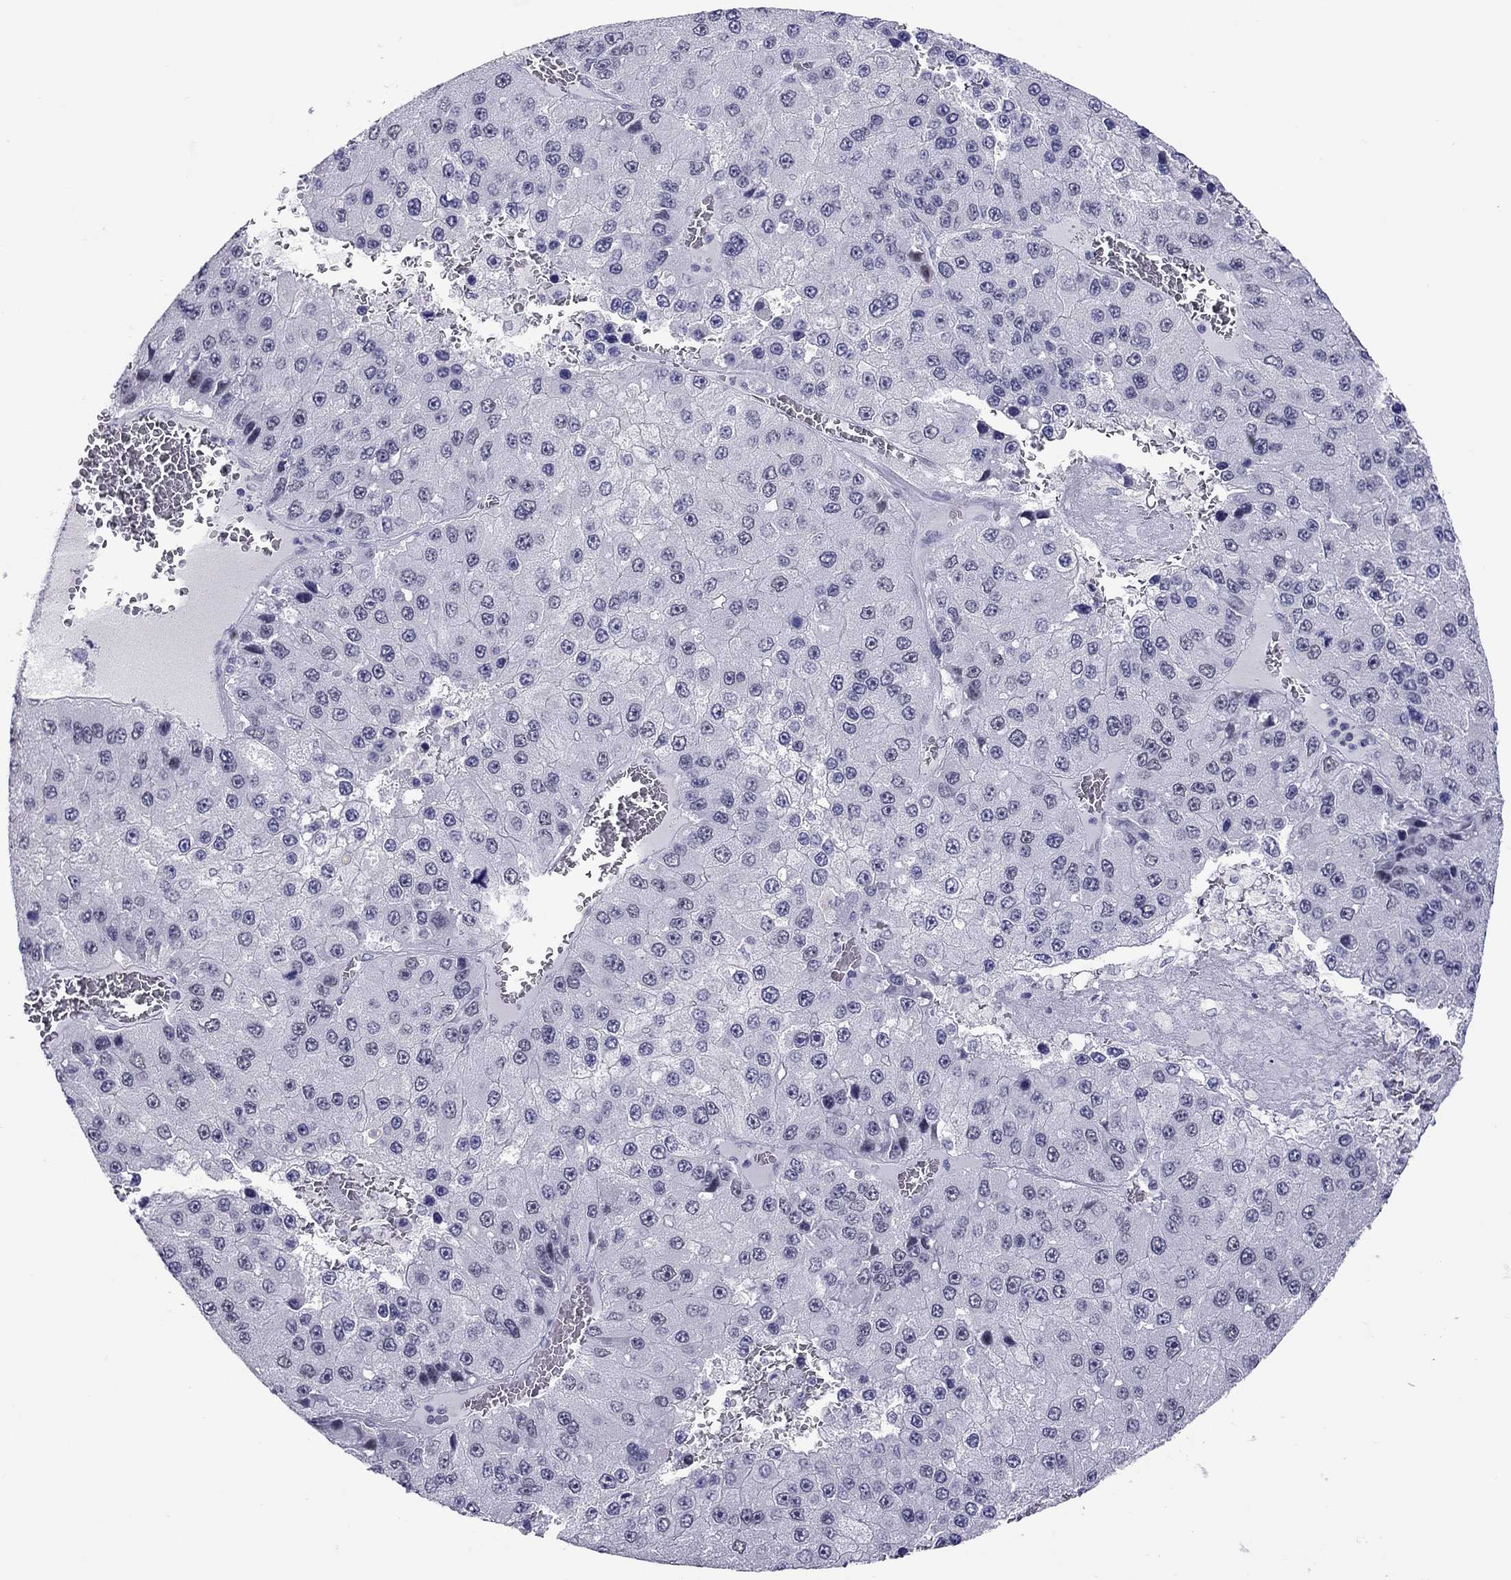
{"staining": {"intensity": "negative", "quantity": "none", "location": "none"}, "tissue": "liver cancer", "cell_type": "Tumor cells", "image_type": "cancer", "snomed": [{"axis": "morphology", "description": "Carcinoma, Hepatocellular, NOS"}, {"axis": "topography", "description": "Liver"}], "caption": "Tumor cells are negative for protein expression in human hepatocellular carcinoma (liver).", "gene": "CHRNB3", "patient": {"sex": "female", "age": 73}}